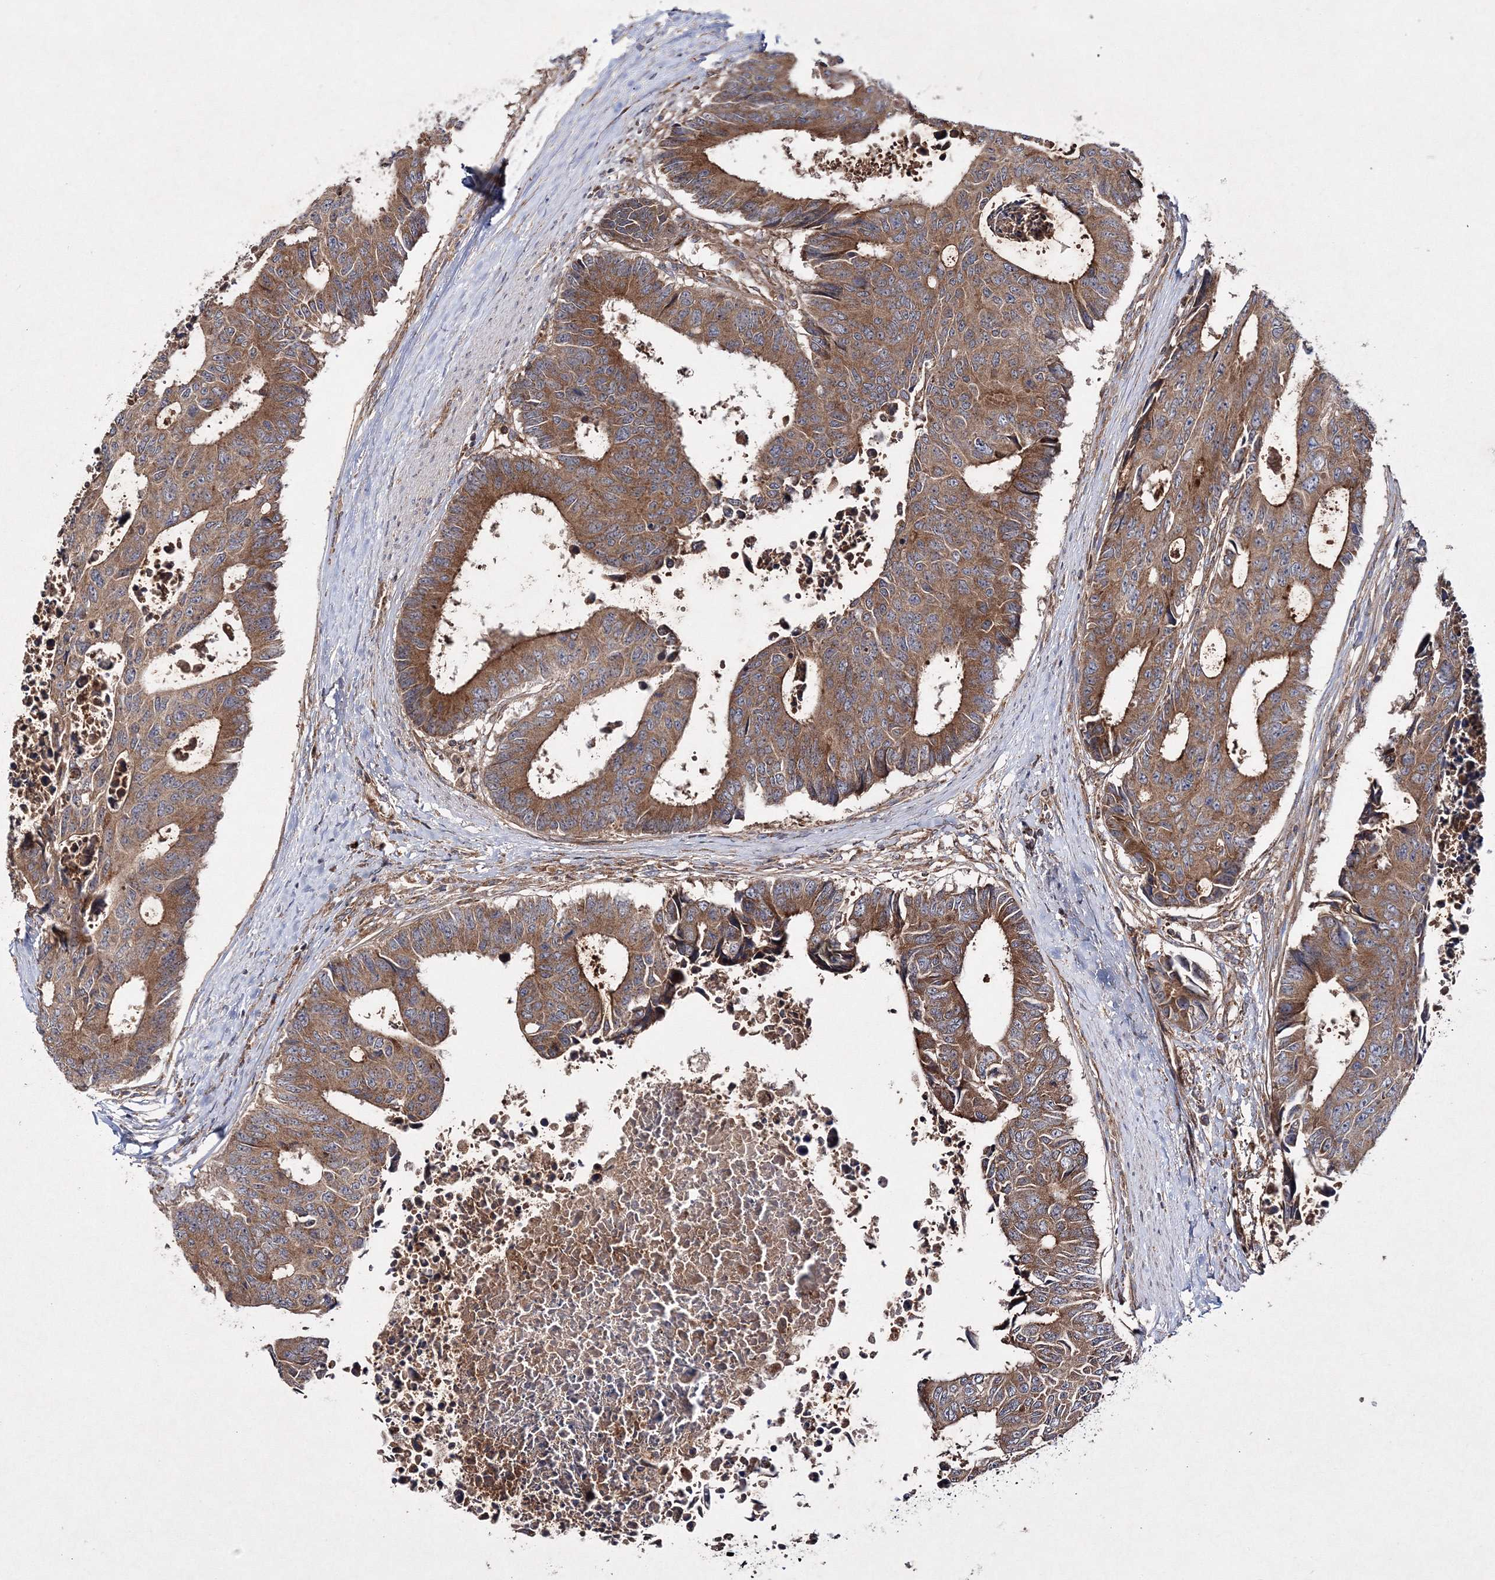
{"staining": {"intensity": "moderate", "quantity": ">75%", "location": "cytoplasmic/membranous"}, "tissue": "colorectal cancer", "cell_type": "Tumor cells", "image_type": "cancer", "snomed": [{"axis": "morphology", "description": "Adenocarcinoma, NOS"}, {"axis": "topography", "description": "Rectum"}], "caption": "Colorectal cancer (adenocarcinoma) stained with a brown dye reveals moderate cytoplasmic/membranous positive positivity in about >75% of tumor cells.", "gene": "DNAJC13", "patient": {"sex": "male", "age": 84}}